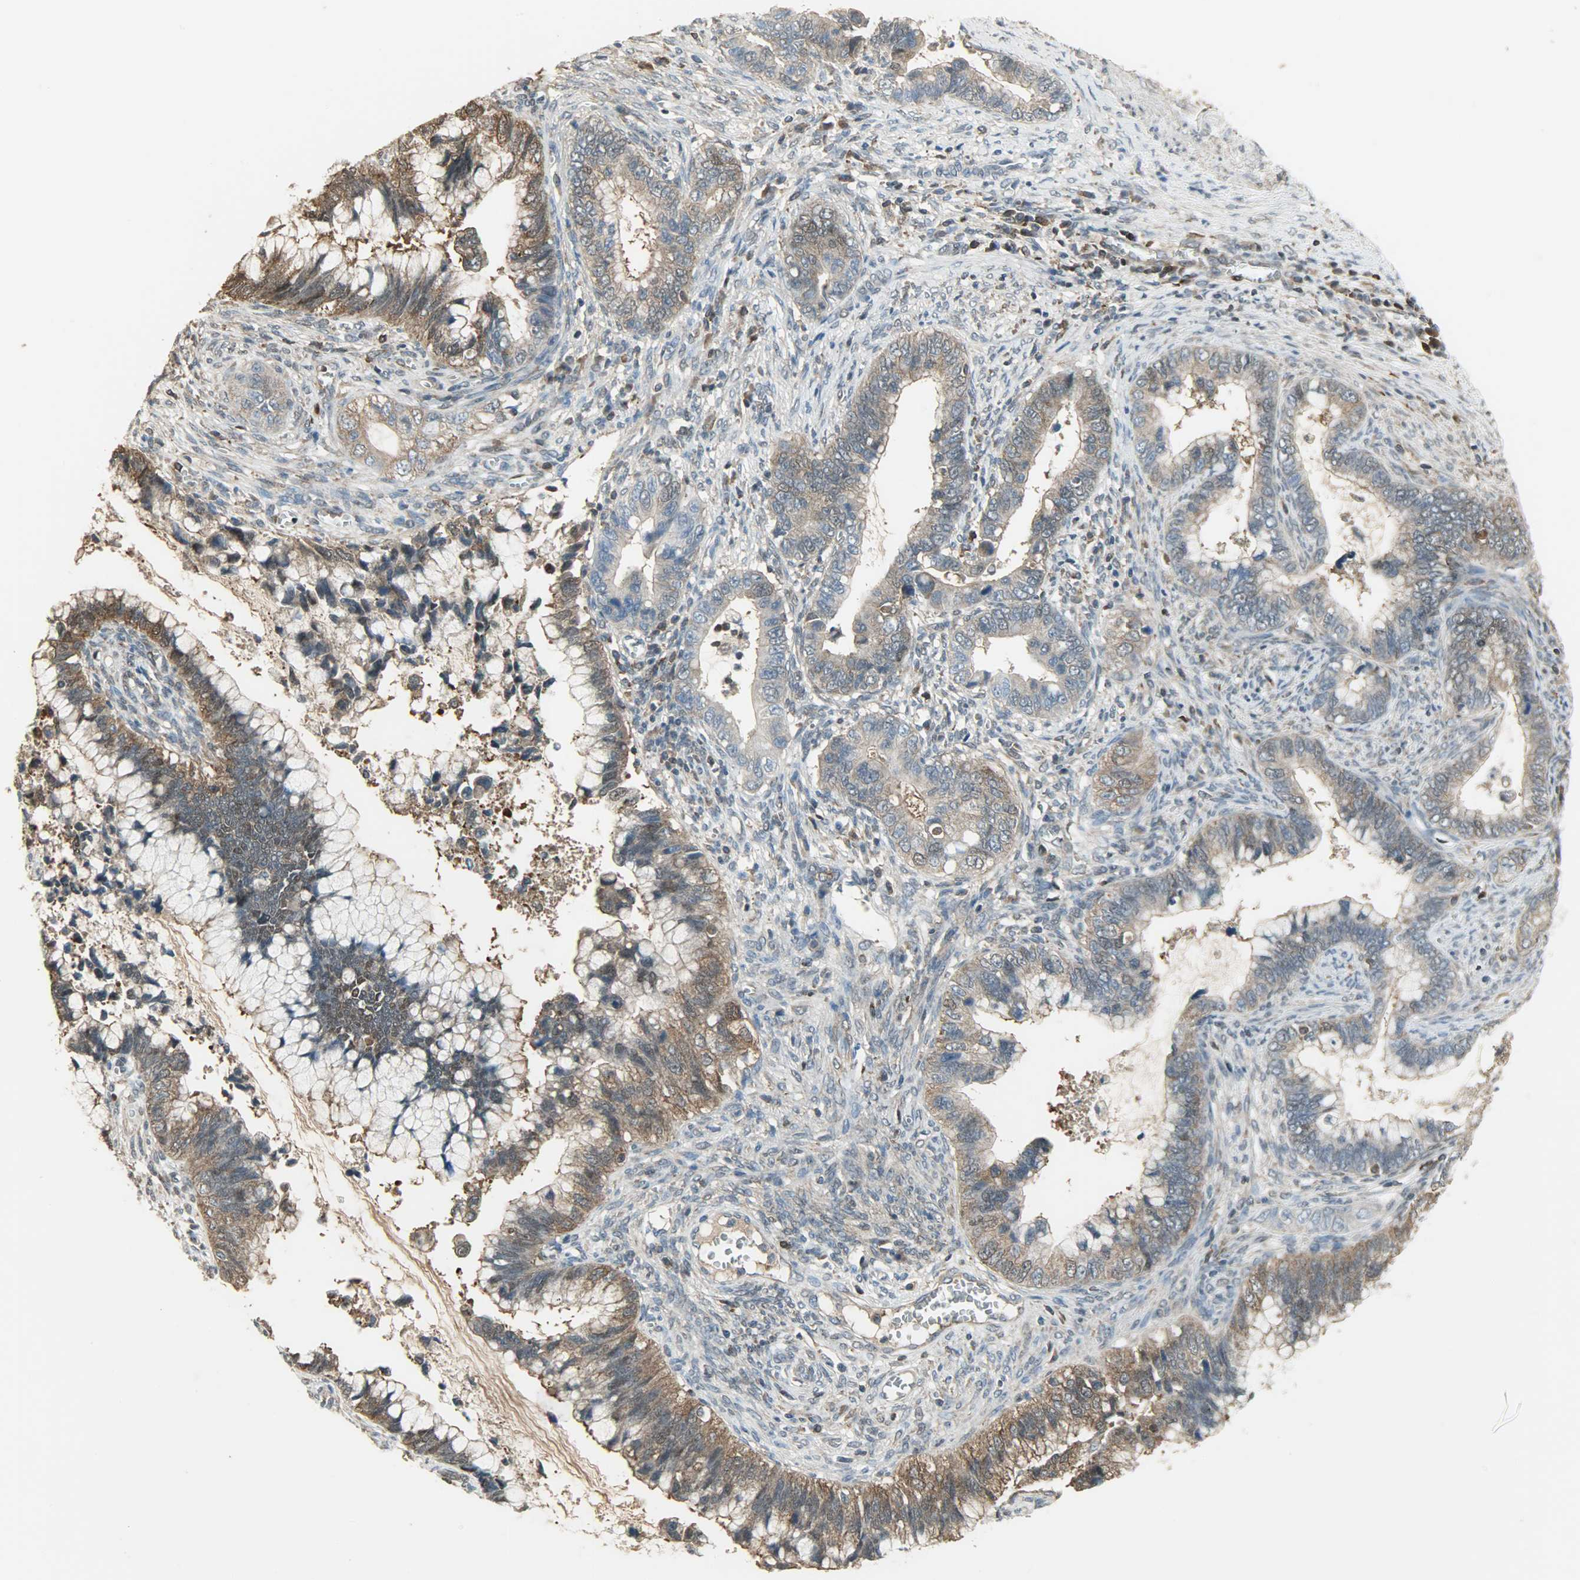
{"staining": {"intensity": "strong", "quantity": ">75%", "location": "cytoplasmic/membranous"}, "tissue": "cervical cancer", "cell_type": "Tumor cells", "image_type": "cancer", "snomed": [{"axis": "morphology", "description": "Adenocarcinoma, NOS"}, {"axis": "topography", "description": "Cervix"}], "caption": "This micrograph exhibits immunohistochemistry staining of adenocarcinoma (cervical), with high strong cytoplasmic/membranous expression in approximately >75% of tumor cells.", "gene": "LDHB", "patient": {"sex": "female", "age": 44}}